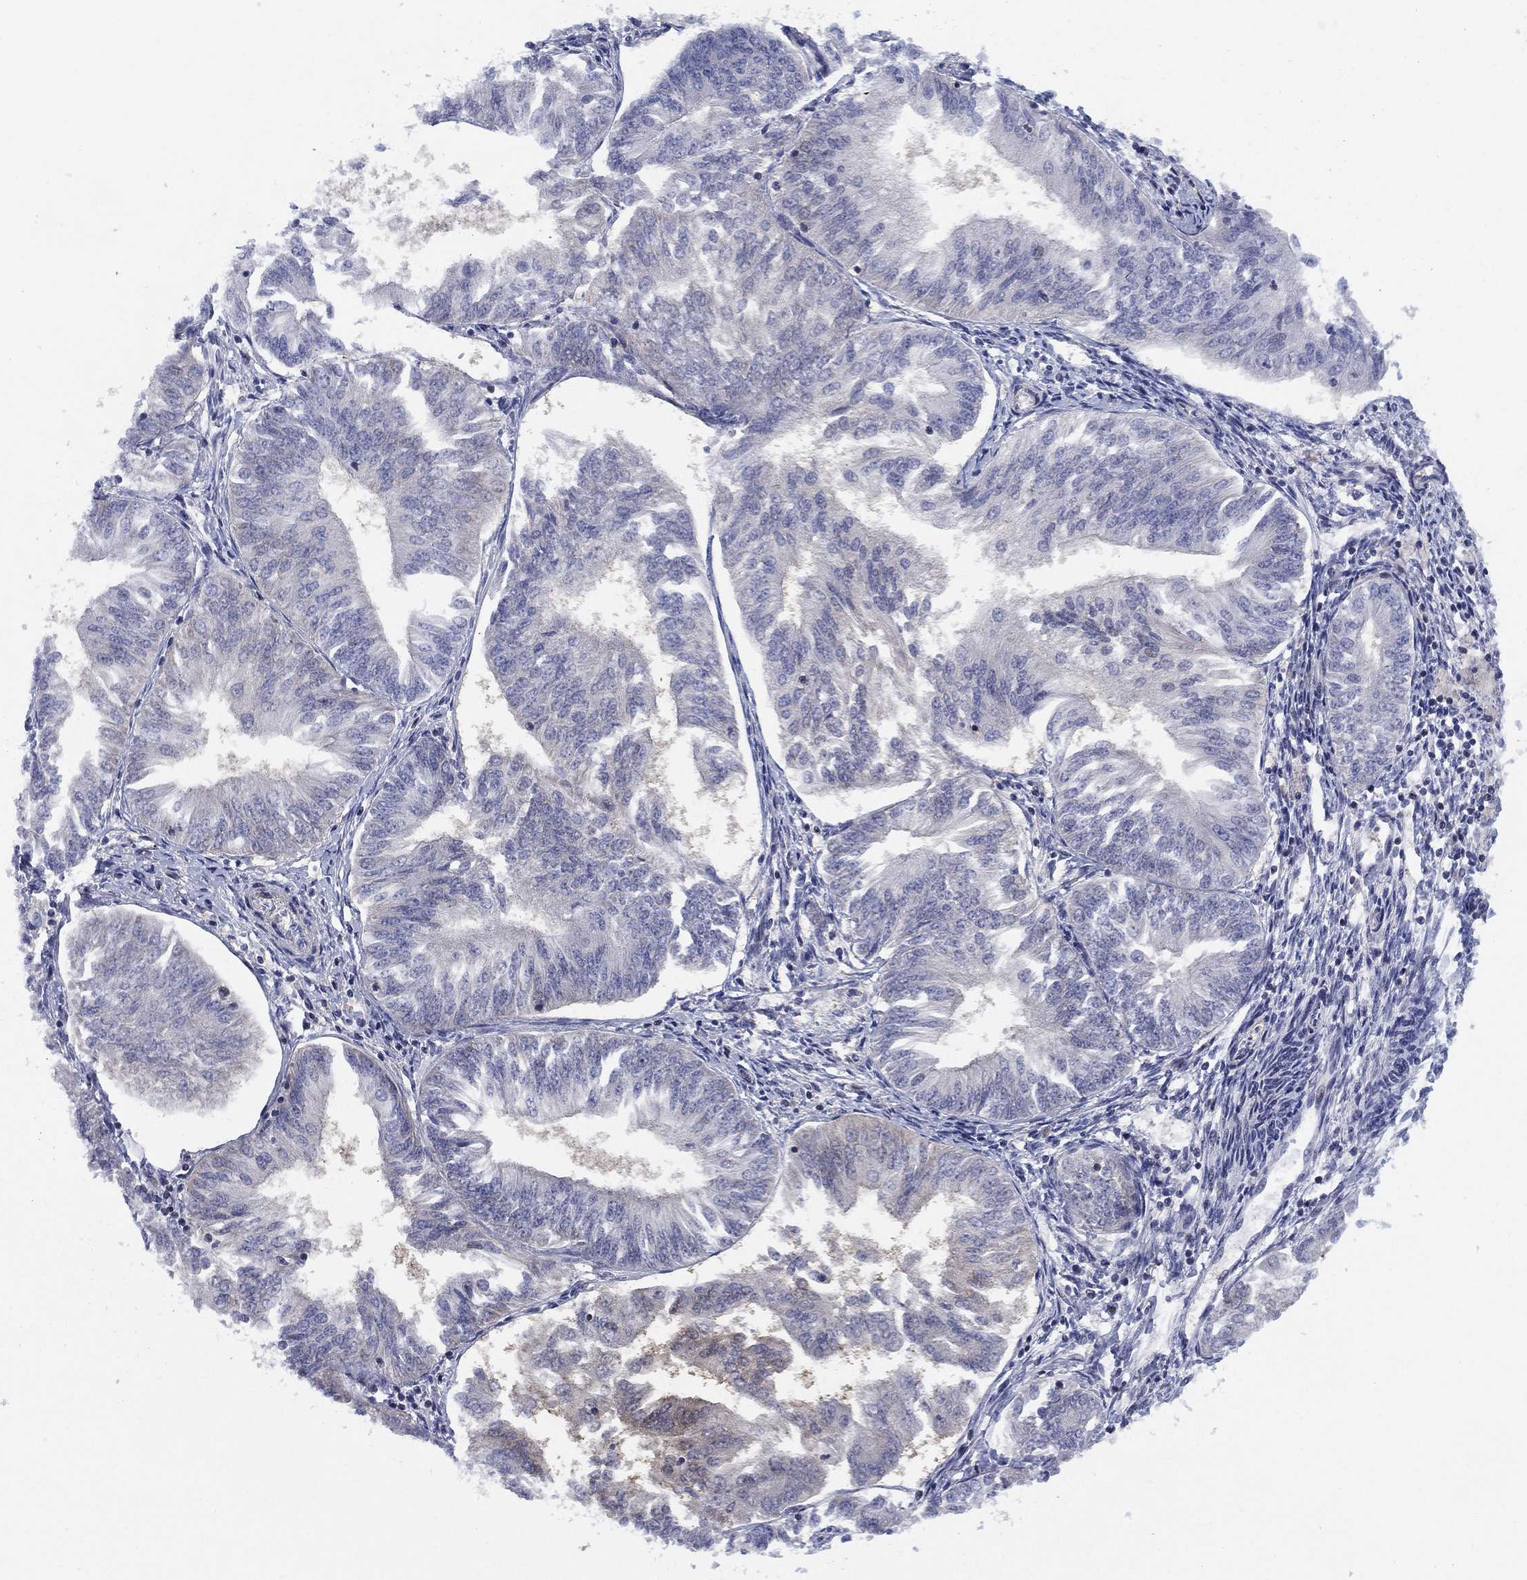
{"staining": {"intensity": "negative", "quantity": "none", "location": "none"}, "tissue": "endometrial cancer", "cell_type": "Tumor cells", "image_type": "cancer", "snomed": [{"axis": "morphology", "description": "Adenocarcinoma, NOS"}, {"axis": "topography", "description": "Endometrium"}], "caption": "The micrograph demonstrates no staining of tumor cells in endometrial cancer (adenocarcinoma).", "gene": "SLC4A4", "patient": {"sex": "female", "age": 58}}